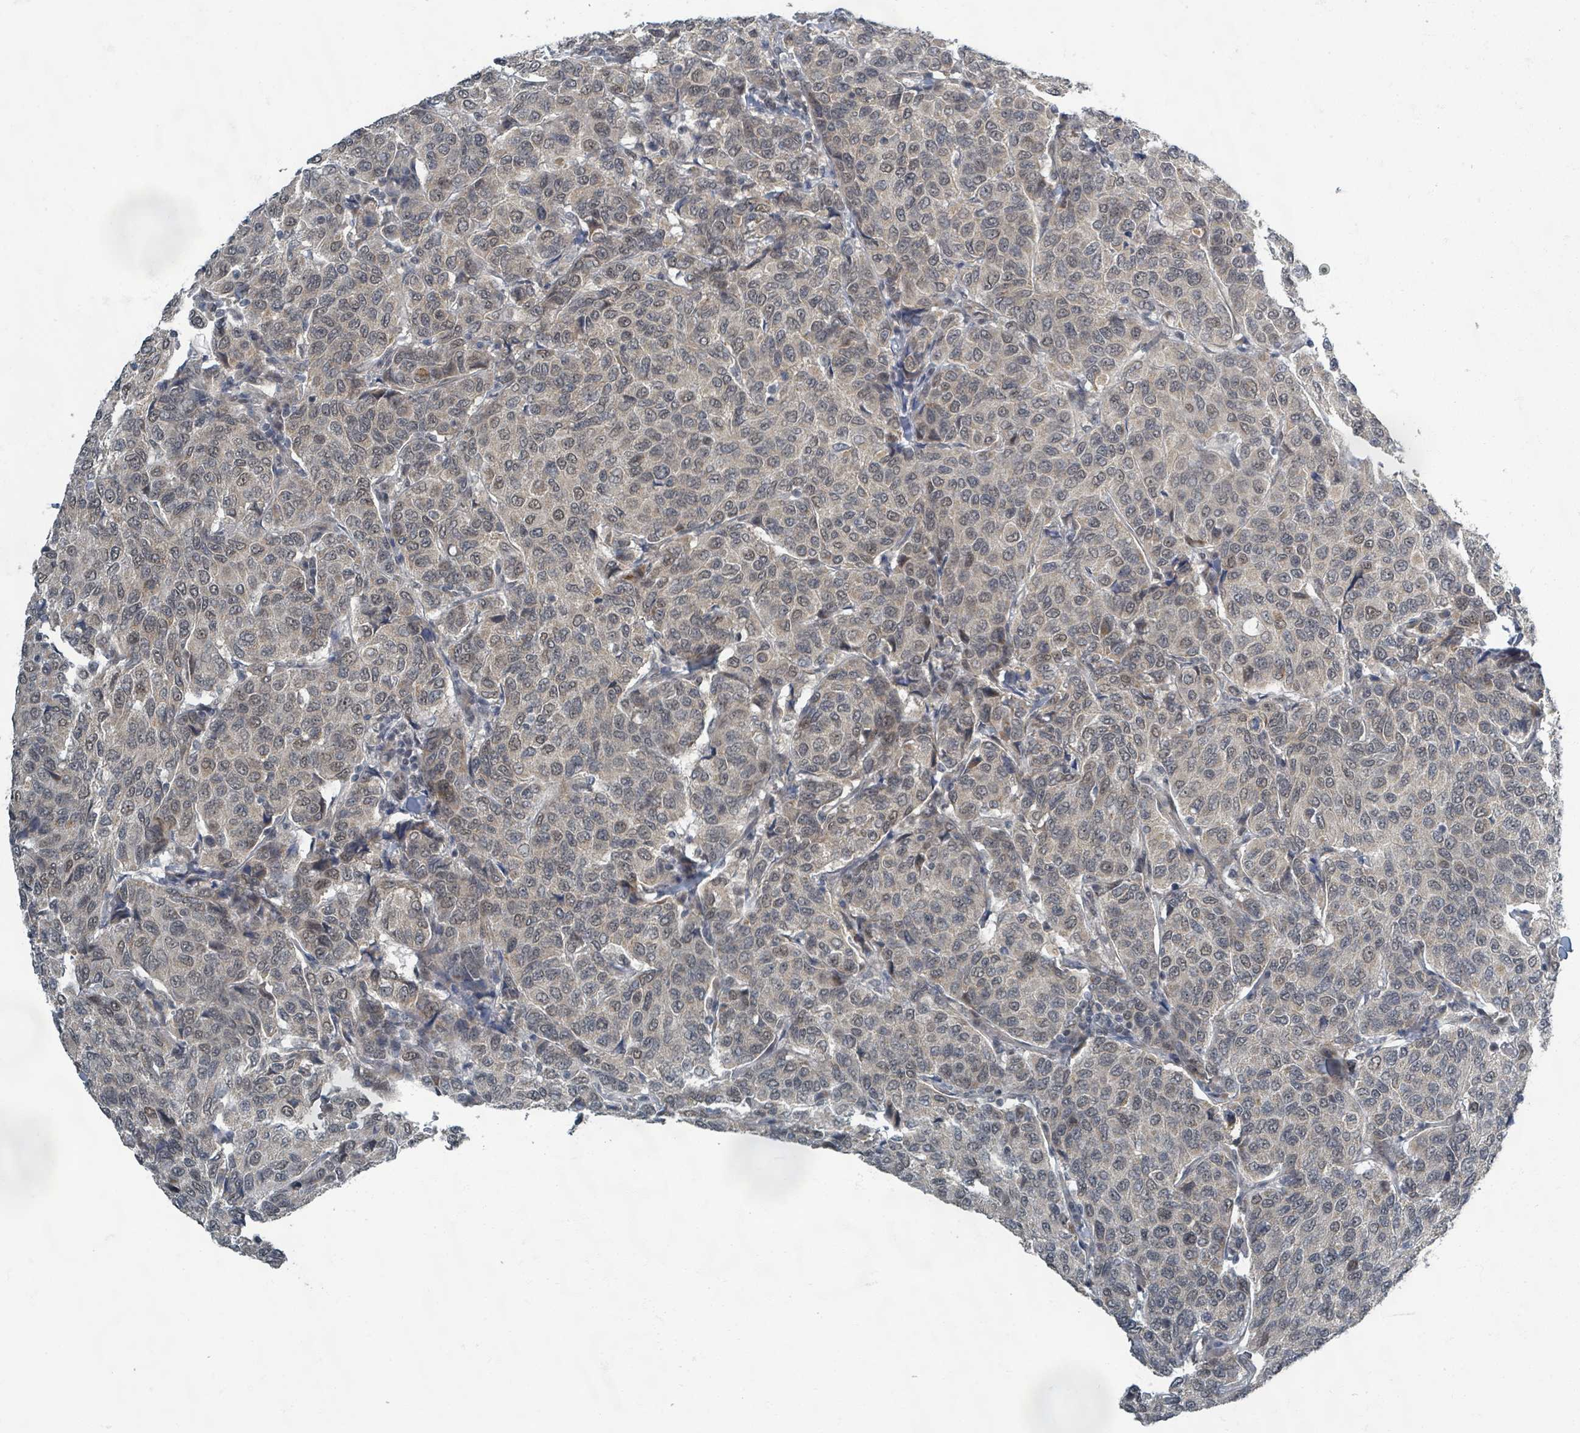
{"staining": {"intensity": "weak", "quantity": "25%-75%", "location": "cytoplasmic/membranous,nuclear"}, "tissue": "breast cancer", "cell_type": "Tumor cells", "image_type": "cancer", "snomed": [{"axis": "morphology", "description": "Duct carcinoma"}, {"axis": "topography", "description": "Breast"}], "caption": "This photomicrograph demonstrates invasive ductal carcinoma (breast) stained with immunohistochemistry to label a protein in brown. The cytoplasmic/membranous and nuclear of tumor cells show weak positivity for the protein. Nuclei are counter-stained blue.", "gene": "INTS15", "patient": {"sex": "female", "age": 55}}